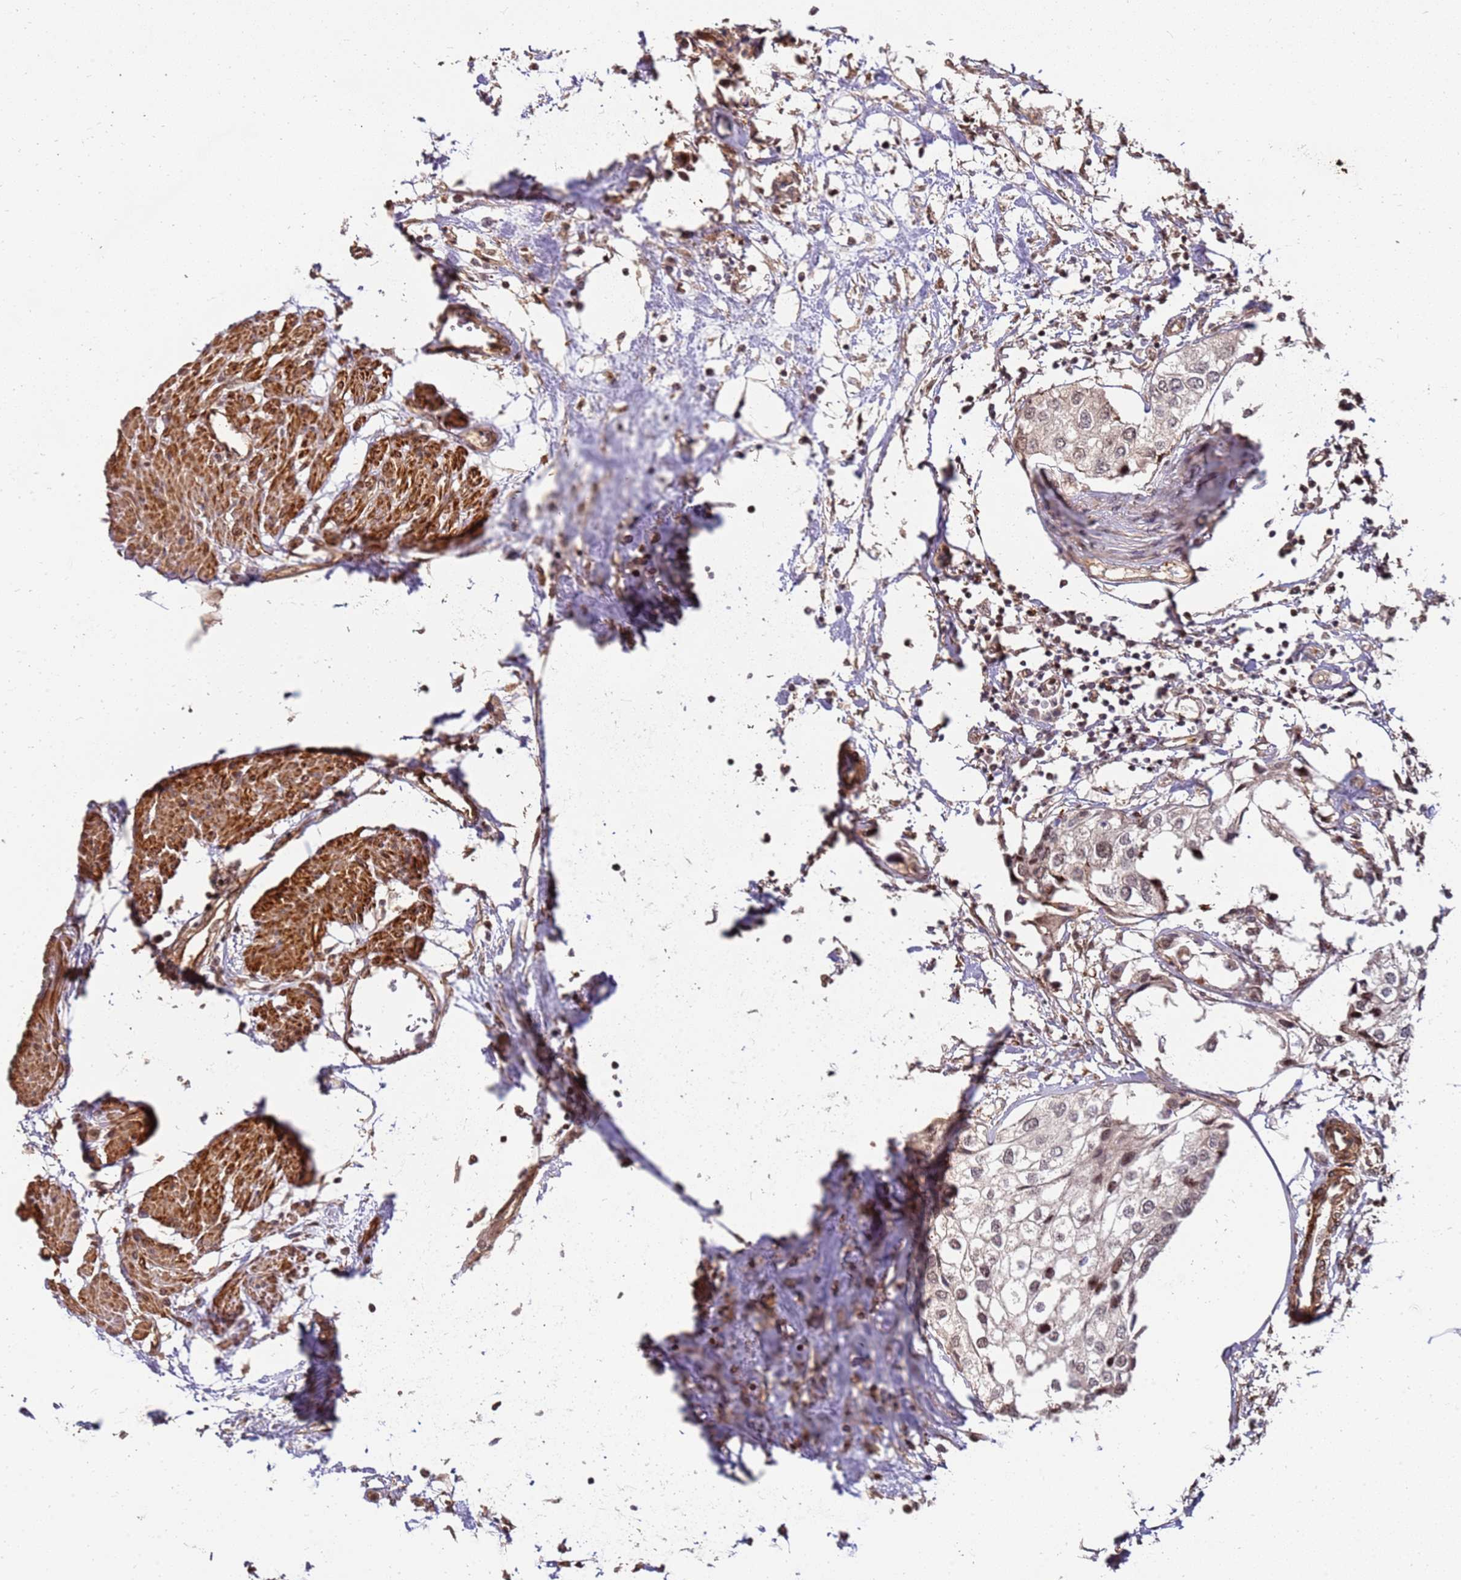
{"staining": {"intensity": "moderate", "quantity": ">75%", "location": "nuclear"}, "tissue": "urothelial cancer", "cell_type": "Tumor cells", "image_type": "cancer", "snomed": [{"axis": "morphology", "description": "Urothelial carcinoma, High grade"}, {"axis": "topography", "description": "Urinary bladder"}], "caption": "Approximately >75% of tumor cells in high-grade urothelial carcinoma show moderate nuclear protein staining as visualized by brown immunohistochemical staining.", "gene": "ST18", "patient": {"sex": "male", "age": 64}}